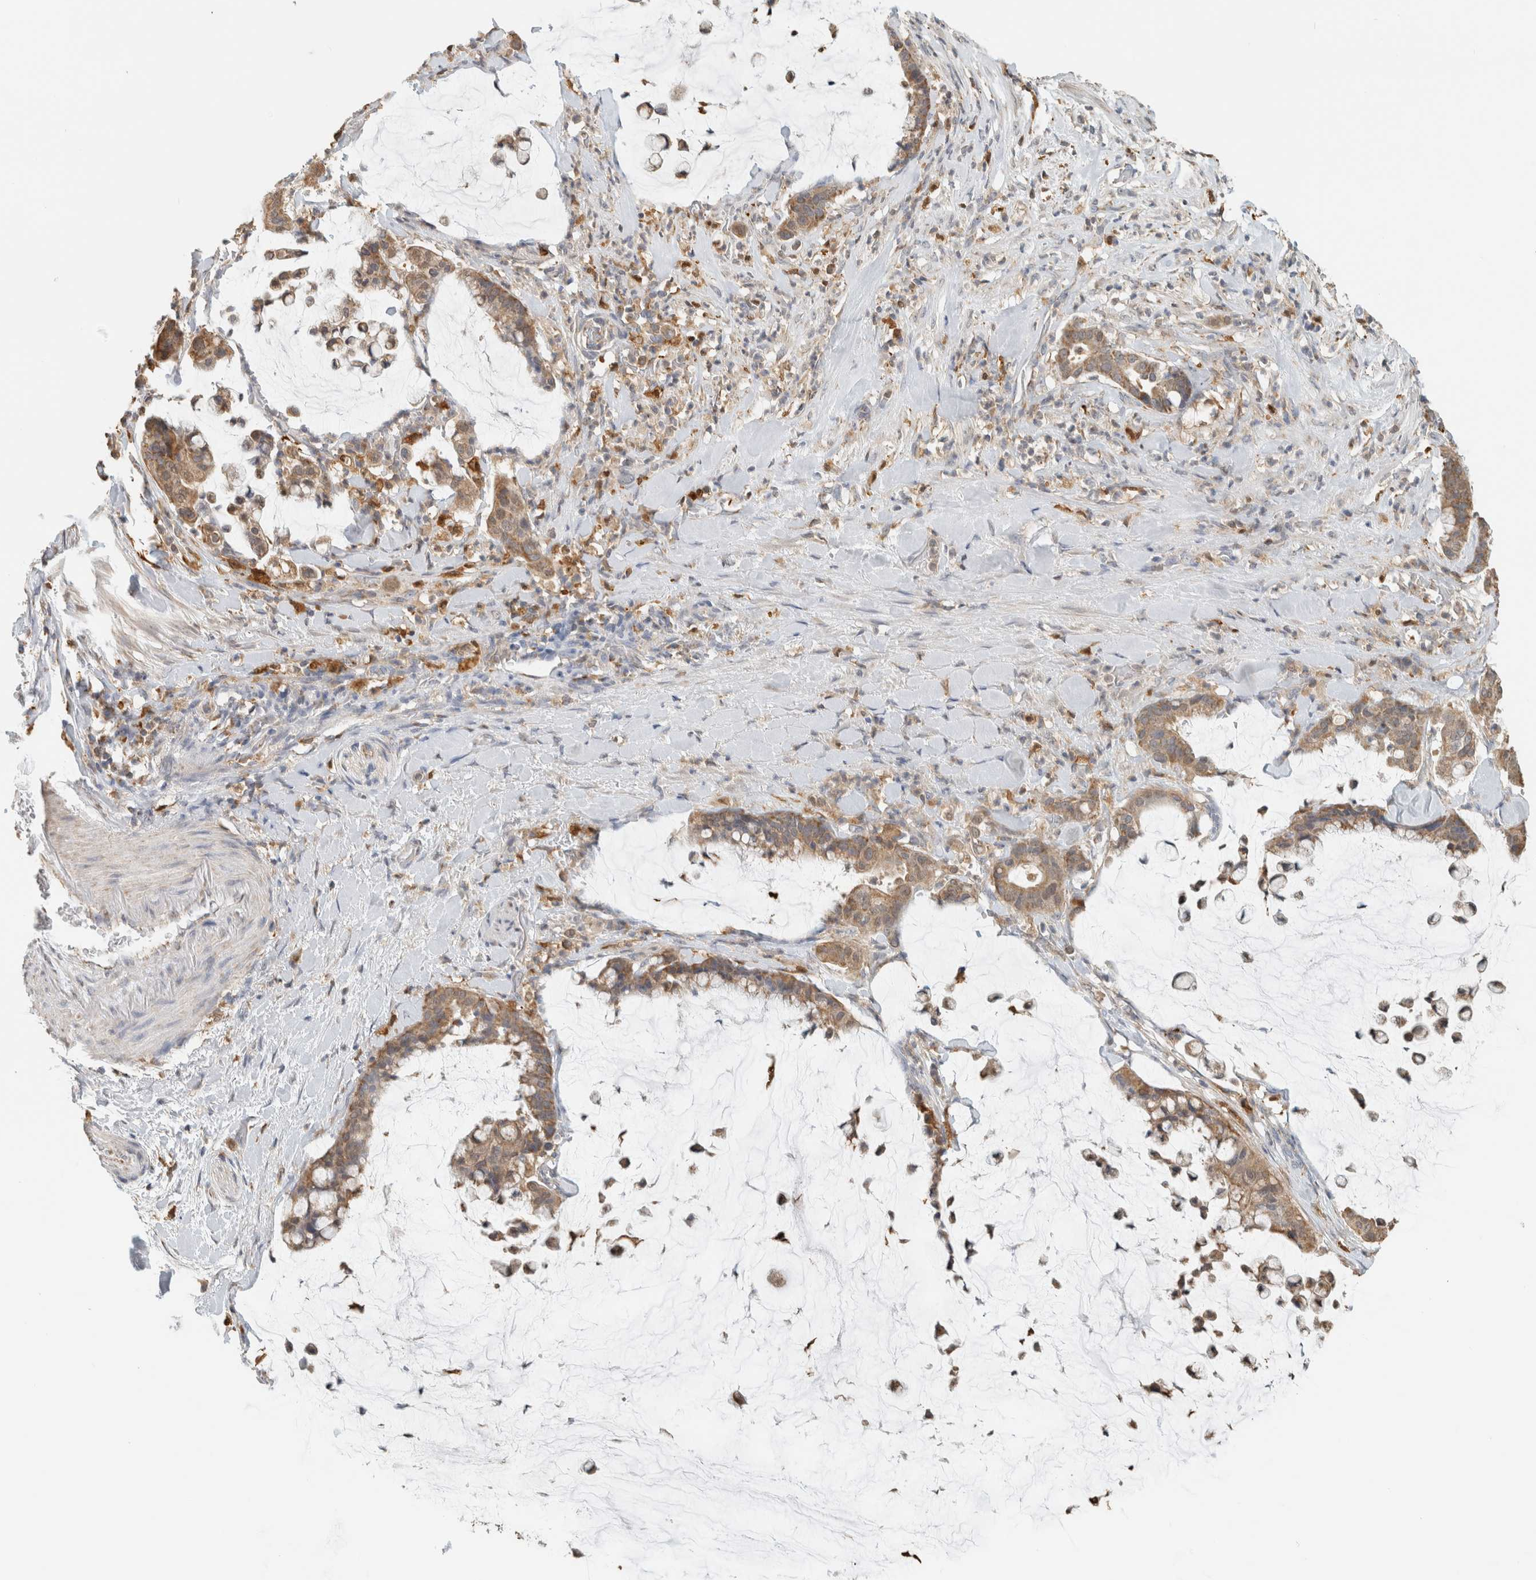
{"staining": {"intensity": "moderate", "quantity": ">75%", "location": "cytoplasmic/membranous"}, "tissue": "pancreatic cancer", "cell_type": "Tumor cells", "image_type": "cancer", "snomed": [{"axis": "morphology", "description": "Adenocarcinoma, NOS"}, {"axis": "topography", "description": "Pancreas"}], "caption": "An immunohistochemistry (IHC) photomicrograph of neoplastic tissue is shown. Protein staining in brown highlights moderate cytoplasmic/membranous positivity in pancreatic cancer (adenocarcinoma) within tumor cells.", "gene": "CAPG", "patient": {"sex": "male", "age": 41}}